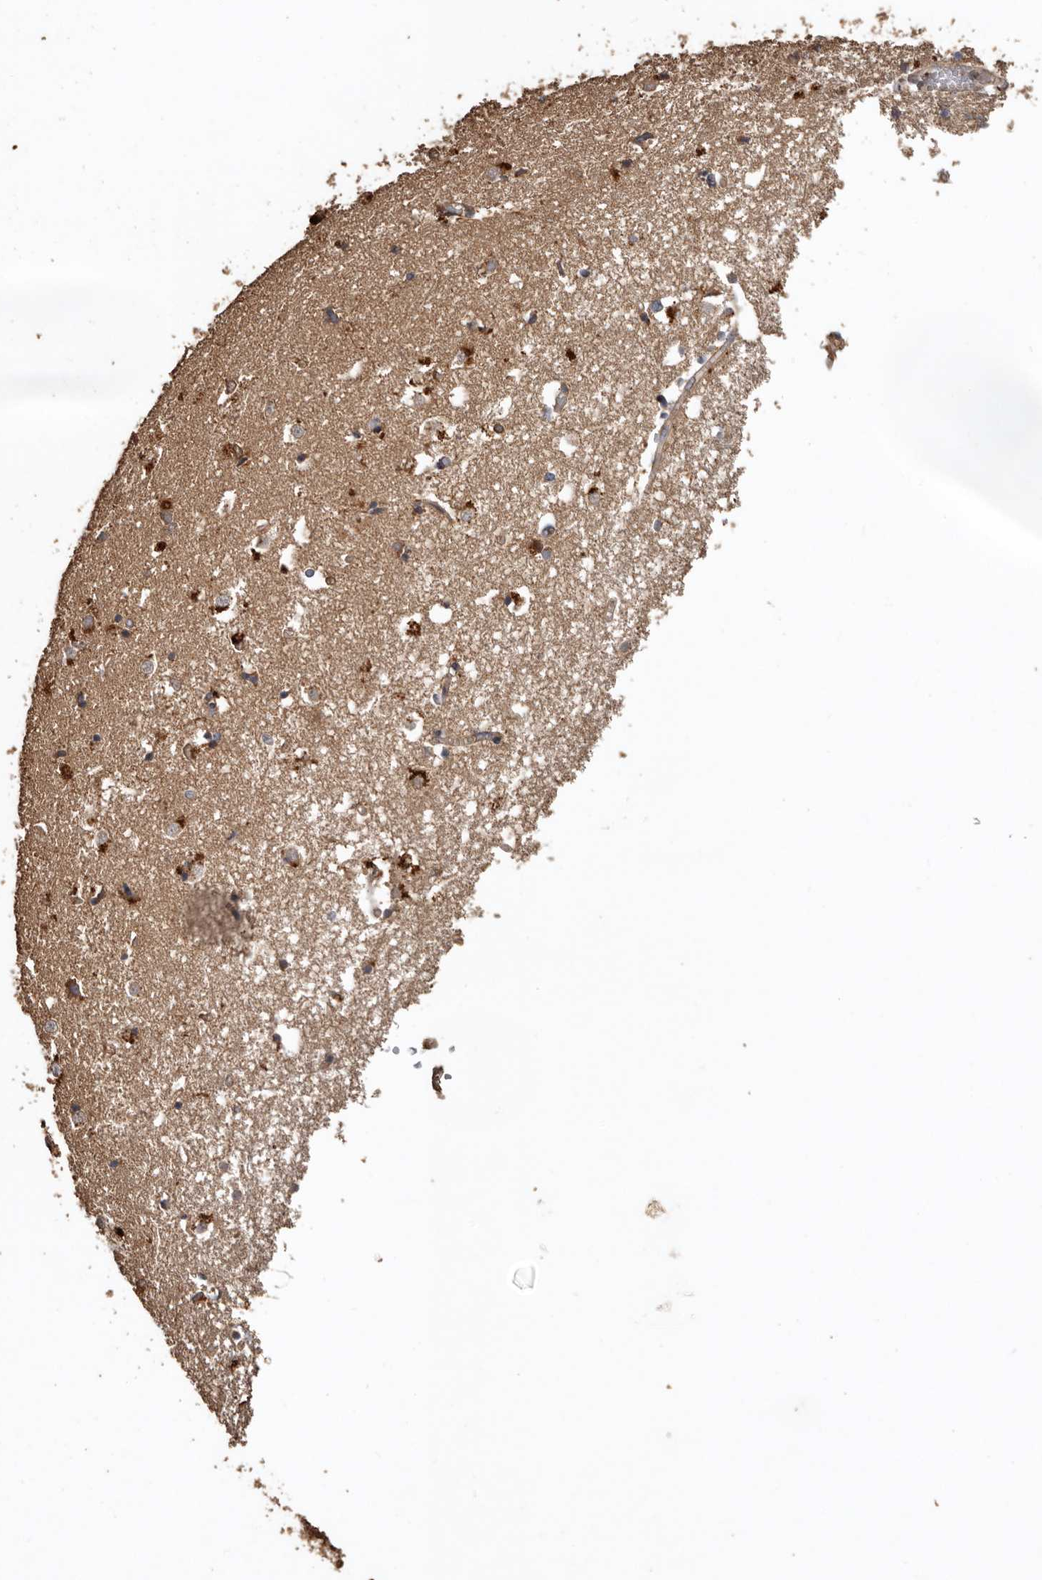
{"staining": {"intensity": "weak", "quantity": "25%-75%", "location": "cytoplasmic/membranous"}, "tissue": "caudate", "cell_type": "Glial cells", "image_type": "normal", "snomed": [{"axis": "morphology", "description": "Normal tissue, NOS"}, {"axis": "topography", "description": "Lateral ventricle wall"}], "caption": "IHC (DAB) staining of benign caudate reveals weak cytoplasmic/membranous protein staining in about 25%-75% of glial cells.", "gene": "FLCN", "patient": {"sex": "male", "age": 45}}